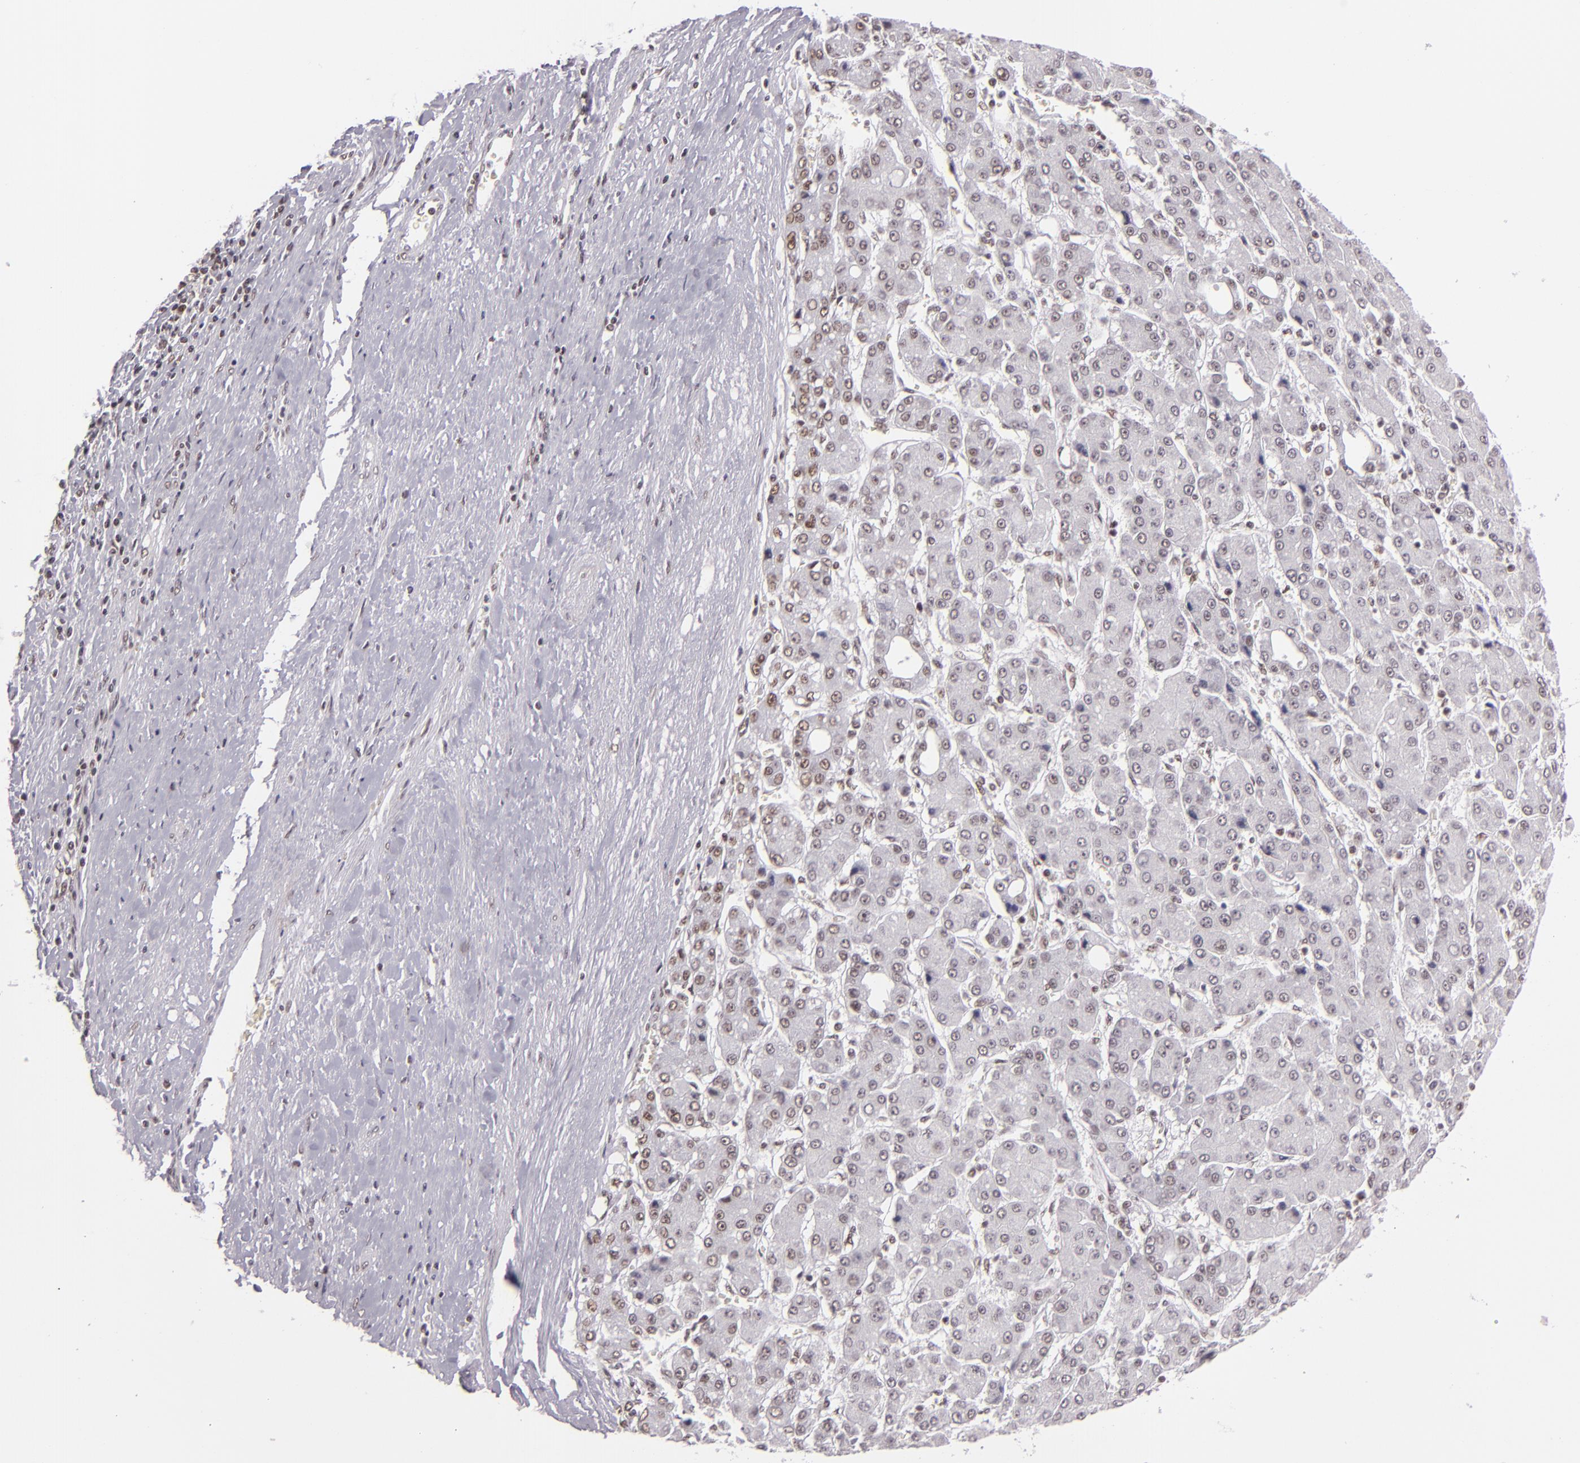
{"staining": {"intensity": "weak", "quantity": "<25%", "location": "nuclear"}, "tissue": "liver cancer", "cell_type": "Tumor cells", "image_type": "cancer", "snomed": [{"axis": "morphology", "description": "Carcinoma, Hepatocellular, NOS"}, {"axis": "topography", "description": "Liver"}], "caption": "The photomicrograph displays no significant positivity in tumor cells of liver hepatocellular carcinoma.", "gene": "BRD8", "patient": {"sex": "male", "age": 69}}